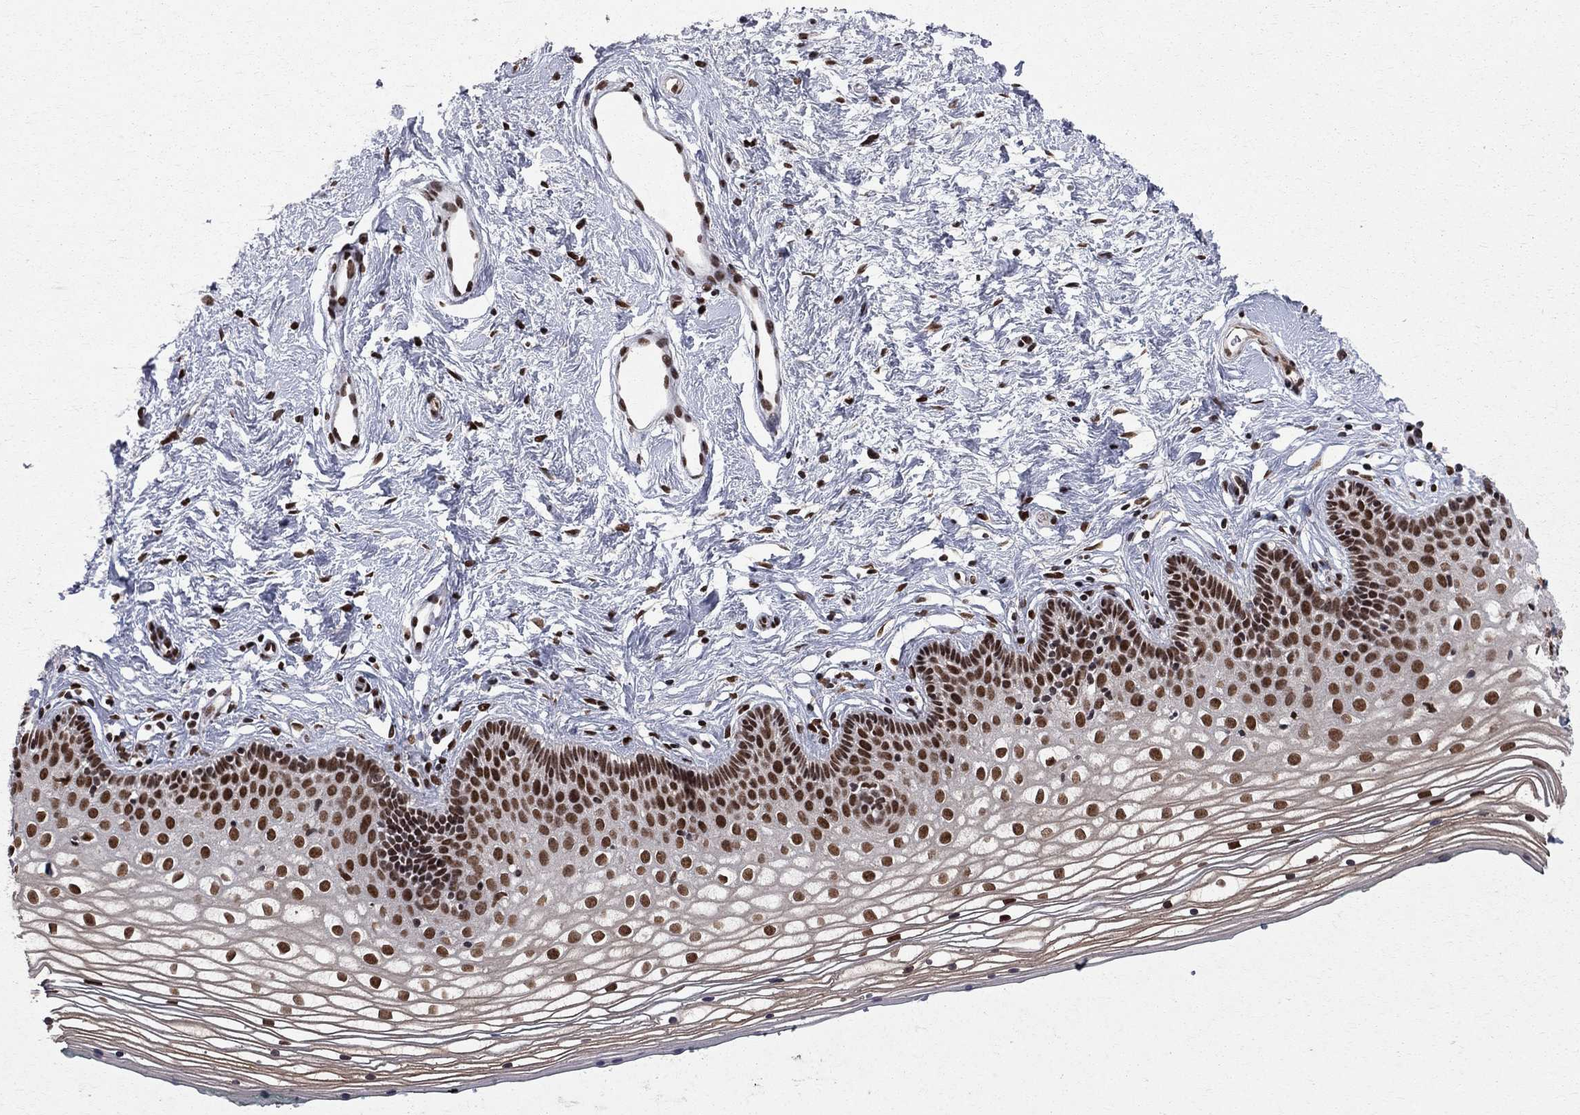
{"staining": {"intensity": "strong", "quantity": ">75%", "location": "nuclear"}, "tissue": "vagina", "cell_type": "Squamous epithelial cells", "image_type": "normal", "snomed": [{"axis": "morphology", "description": "Normal tissue, NOS"}, {"axis": "topography", "description": "Vagina"}], "caption": "Protein staining by IHC reveals strong nuclear positivity in about >75% of squamous epithelial cells in benign vagina. Immunohistochemistry stains the protein of interest in brown and the nuclei are stained blue.", "gene": "SAP30L", "patient": {"sex": "female", "age": 36}}